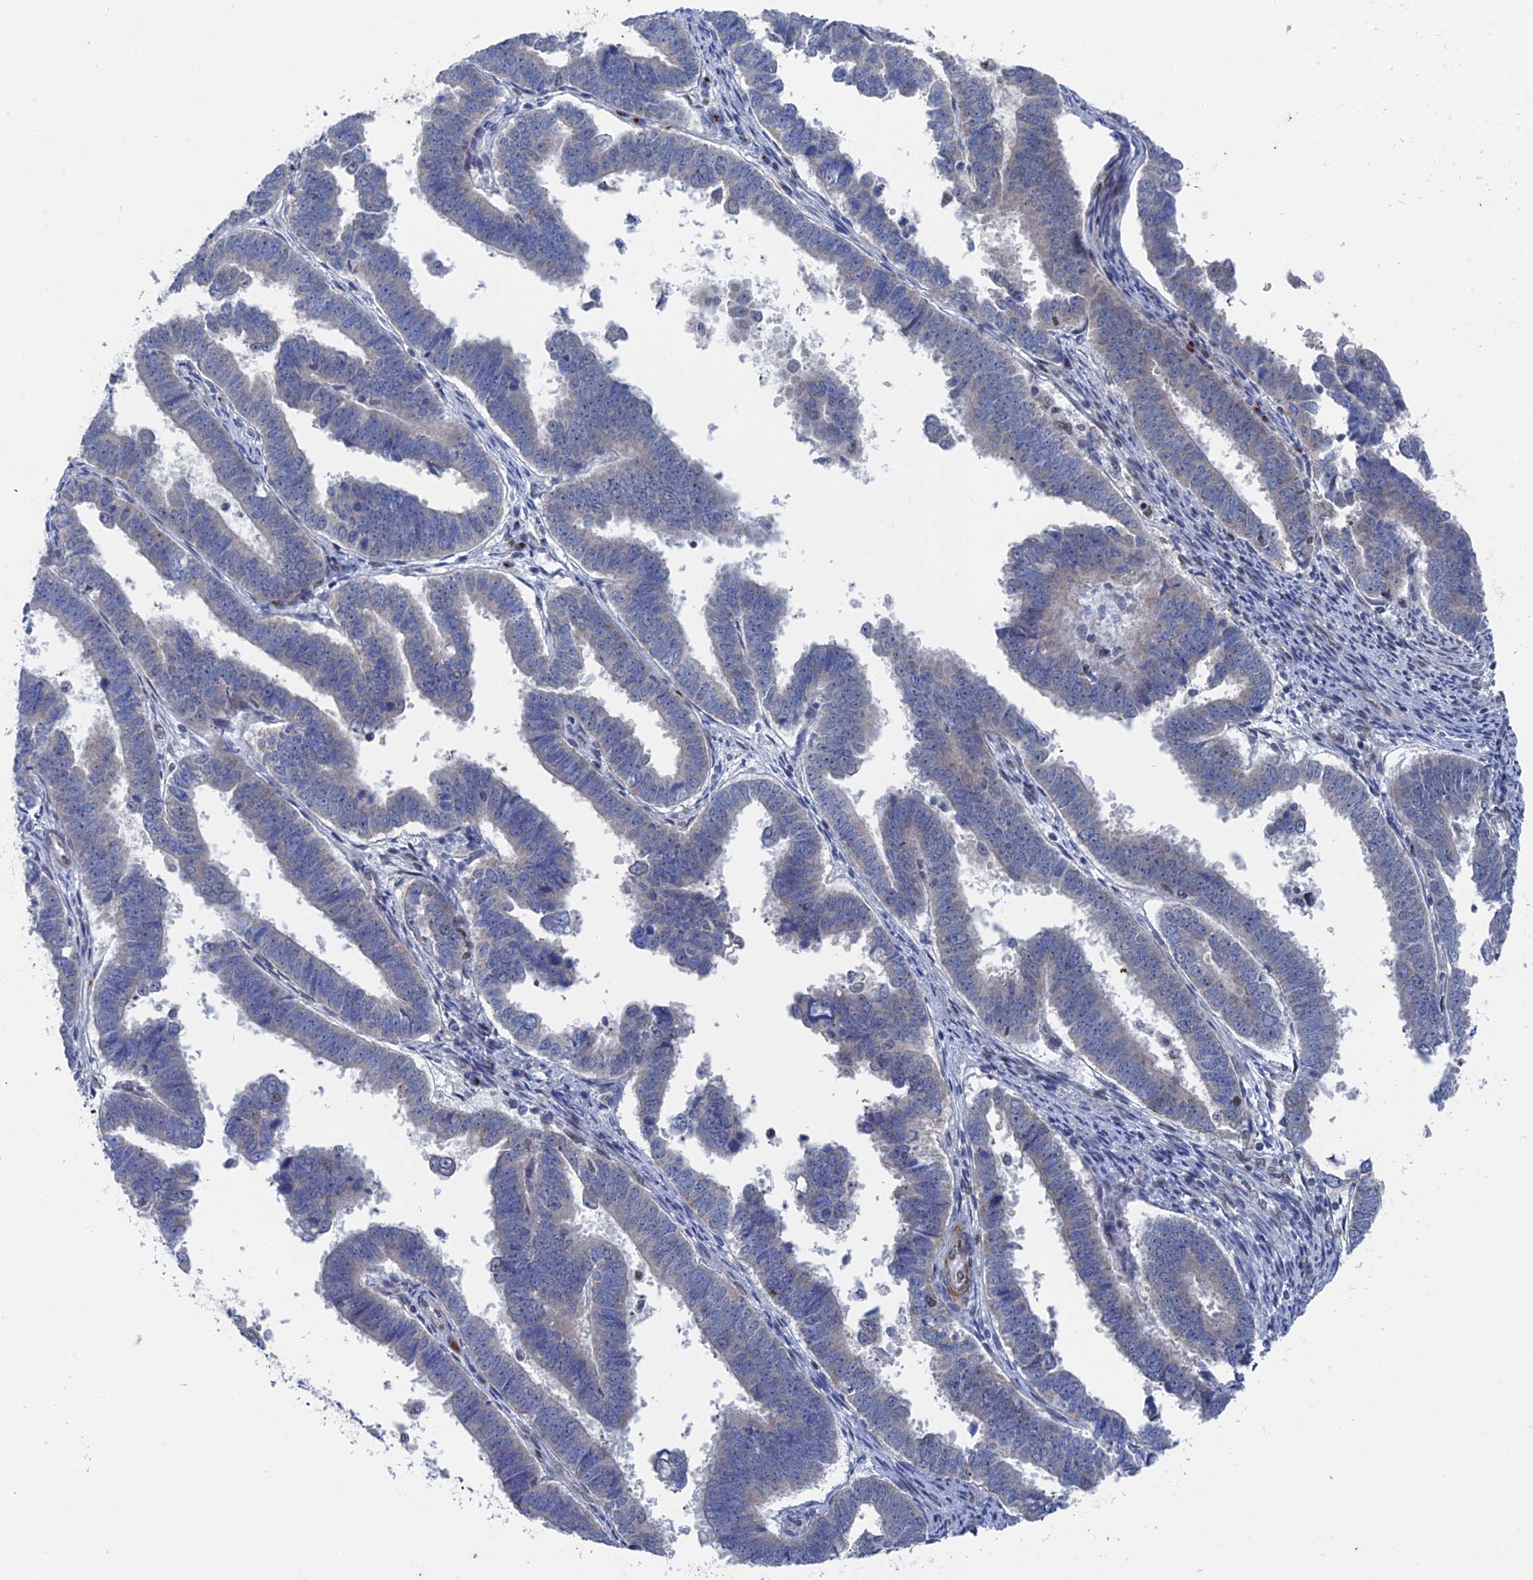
{"staining": {"intensity": "negative", "quantity": "none", "location": "none"}, "tissue": "endometrial cancer", "cell_type": "Tumor cells", "image_type": "cancer", "snomed": [{"axis": "morphology", "description": "Adenocarcinoma, NOS"}, {"axis": "topography", "description": "Endometrium"}], "caption": "High magnification brightfield microscopy of endometrial adenocarcinoma stained with DAB (3,3'-diaminobenzidine) (brown) and counterstained with hematoxylin (blue): tumor cells show no significant staining.", "gene": "MTRF1", "patient": {"sex": "female", "age": 75}}